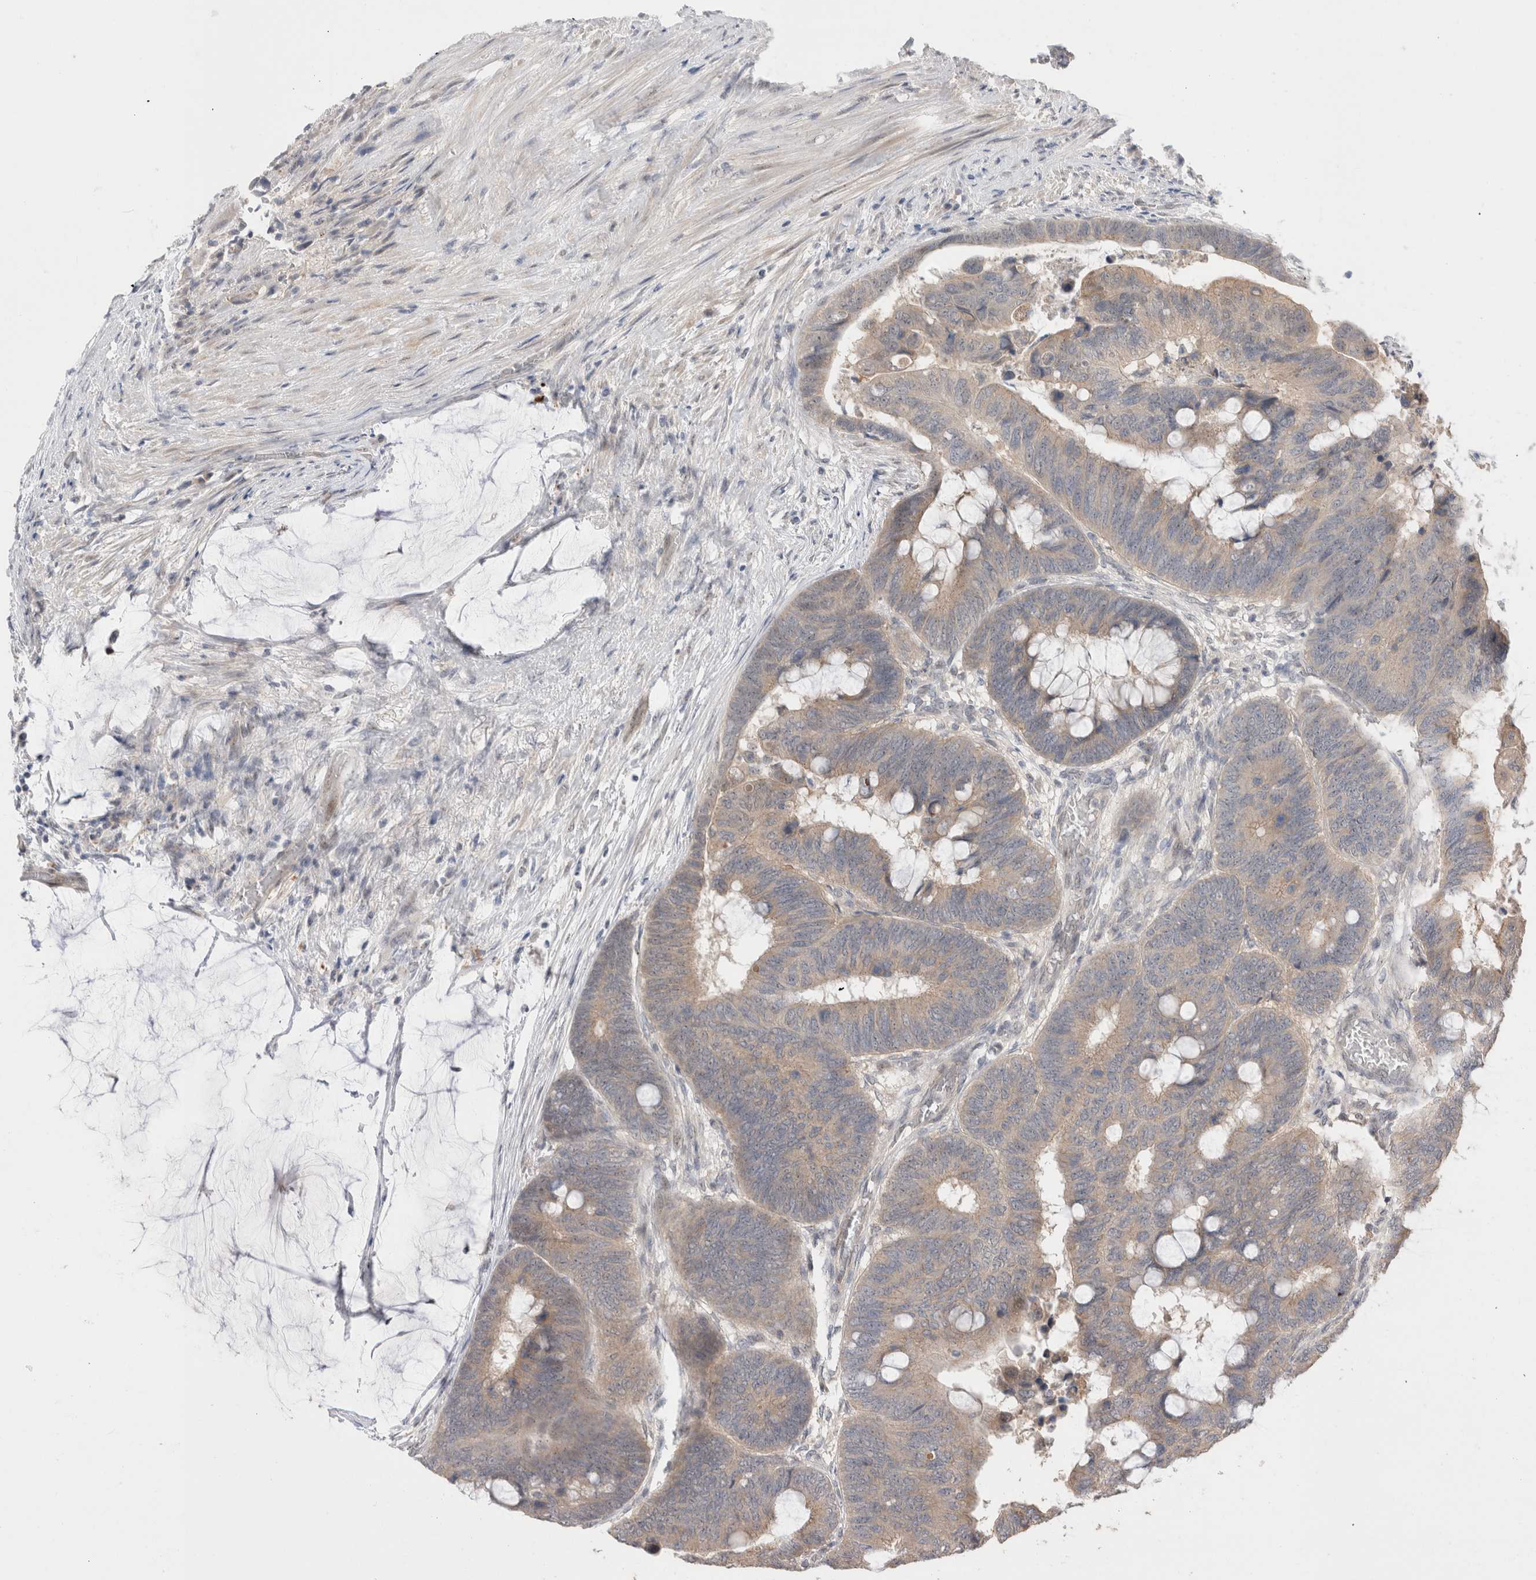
{"staining": {"intensity": "moderate", "quantity": "25%-75%", "location": "cytoplasmic/membranous"}, "tissue": "colorectal cancer", "cell_type": "Tumor cells", "image_type": "cancer", "snomed": [{"axis": "morphology", "description": "Normal tissue, NOS"}, {"axis": "morphology", "description": "Adenocarcinoma, NOS"}, {"axis": "topography", "description": "Rectum"}], "caption": "The micrograph displays staining of colorectal cancer (adenocarcinoma), revealing moderate cytoplasmic/membranous protein positivity (brown color) within tumor cells. (brown staining indicates protein expression, while blue staining denotes nuclei).", "gene": "SLC29A1", "patient": {"sex": "male", "age": 92}}